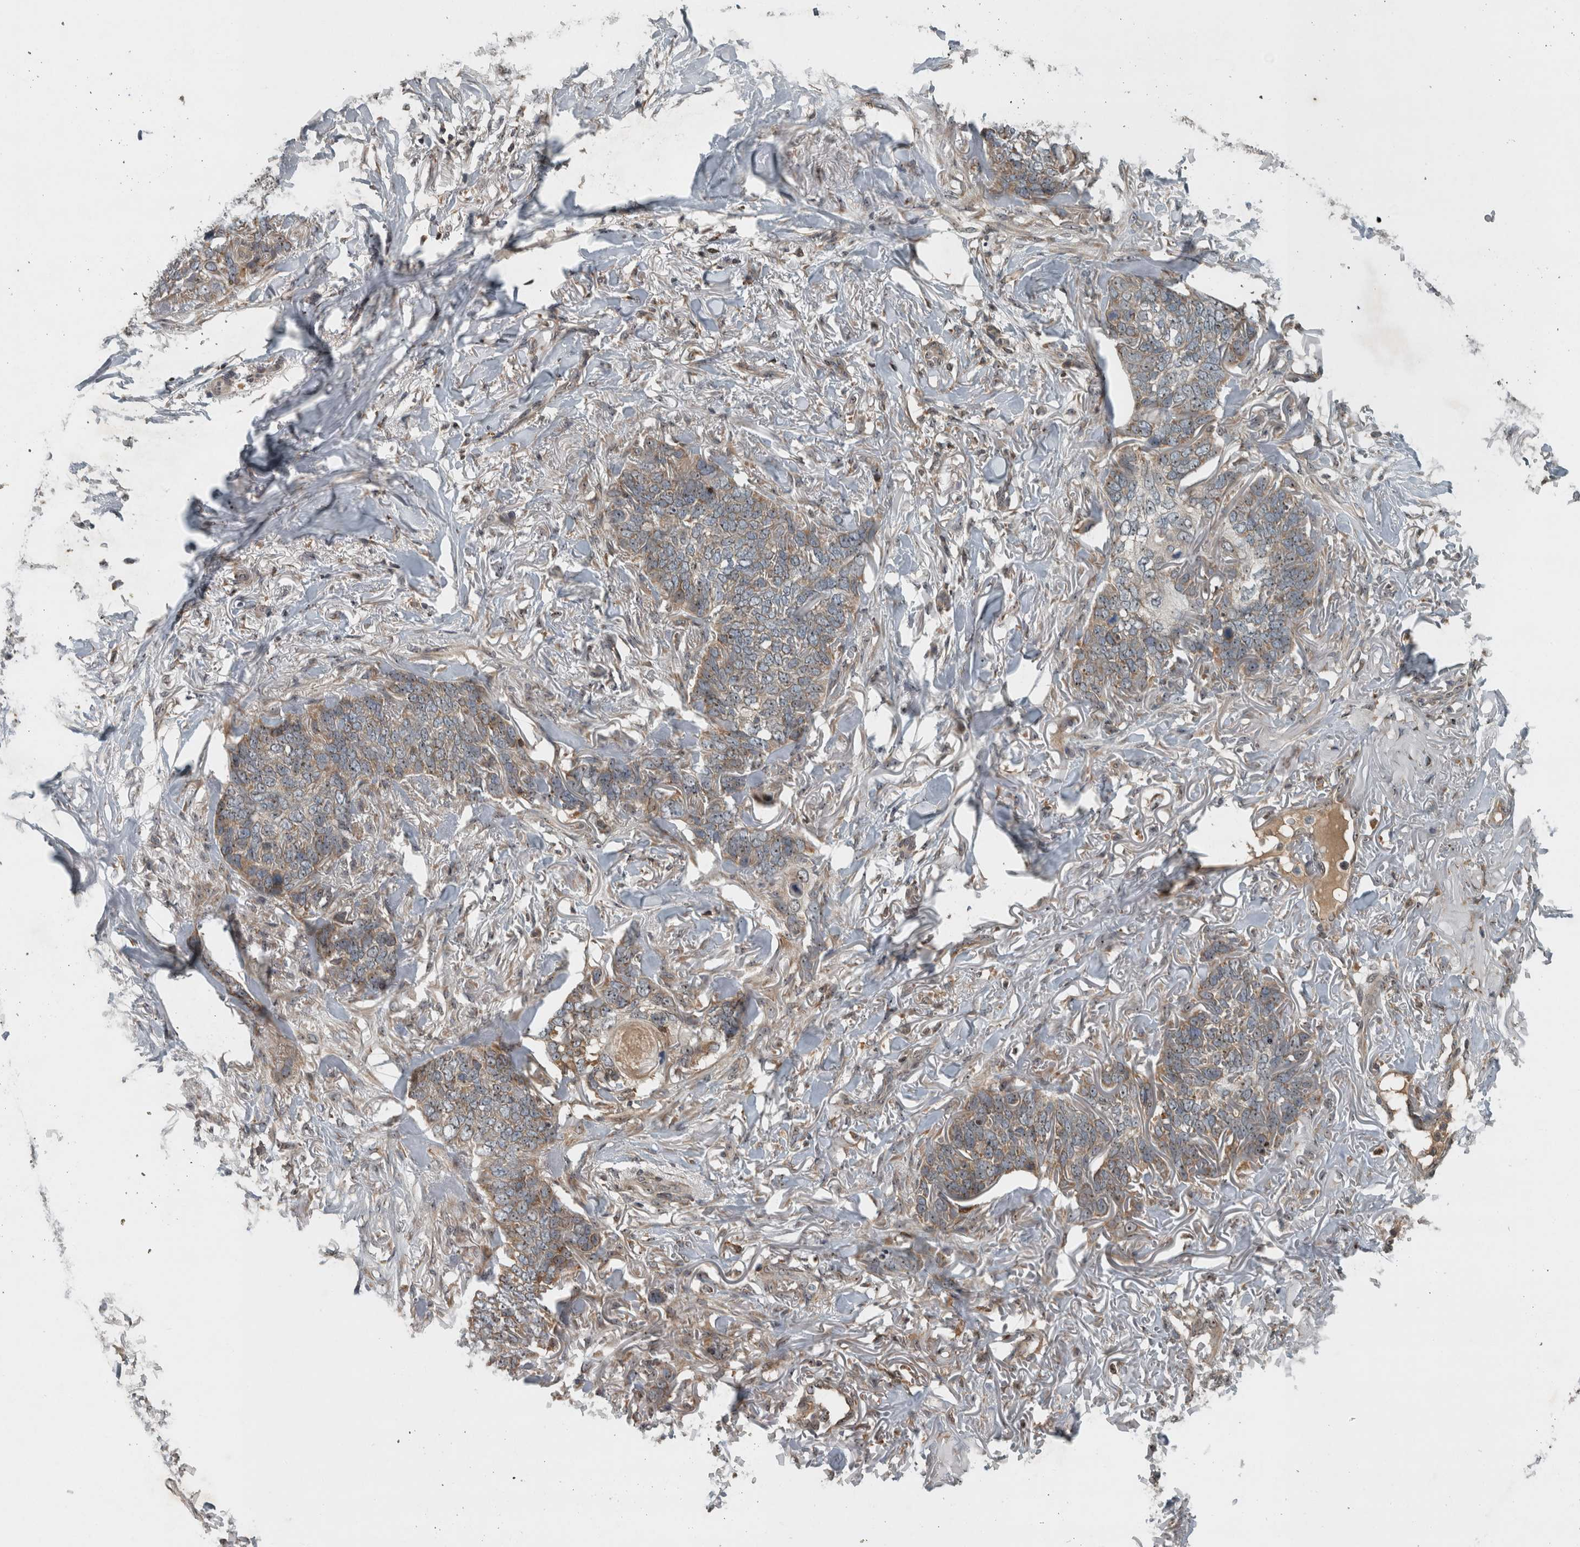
{"staining": {"intensity": "weak", "quantity": ">75%", "location": "cytoplasmic/membranous"}, "tissue": "skin cancer", "cell_type": "Tumor cells", "image_type": "cancer", "snomed": [{"axis": "morphology", "description": "Normal tissue, NOS"}, {"axis": "morphology", "description": "Basal cell carcinoma"}, {"axis": "topography", "description": "Skin"}], "caption": "A high-resolution image shows immunohistochemistry (IHC) staining of basal cell carcinoma (skin), which reveals weak cytoplasmic/membranous staining in approximately >75% of tumor cells.", "gene": "GPR137B", "patient": {"sex": "male", "age": 77}}